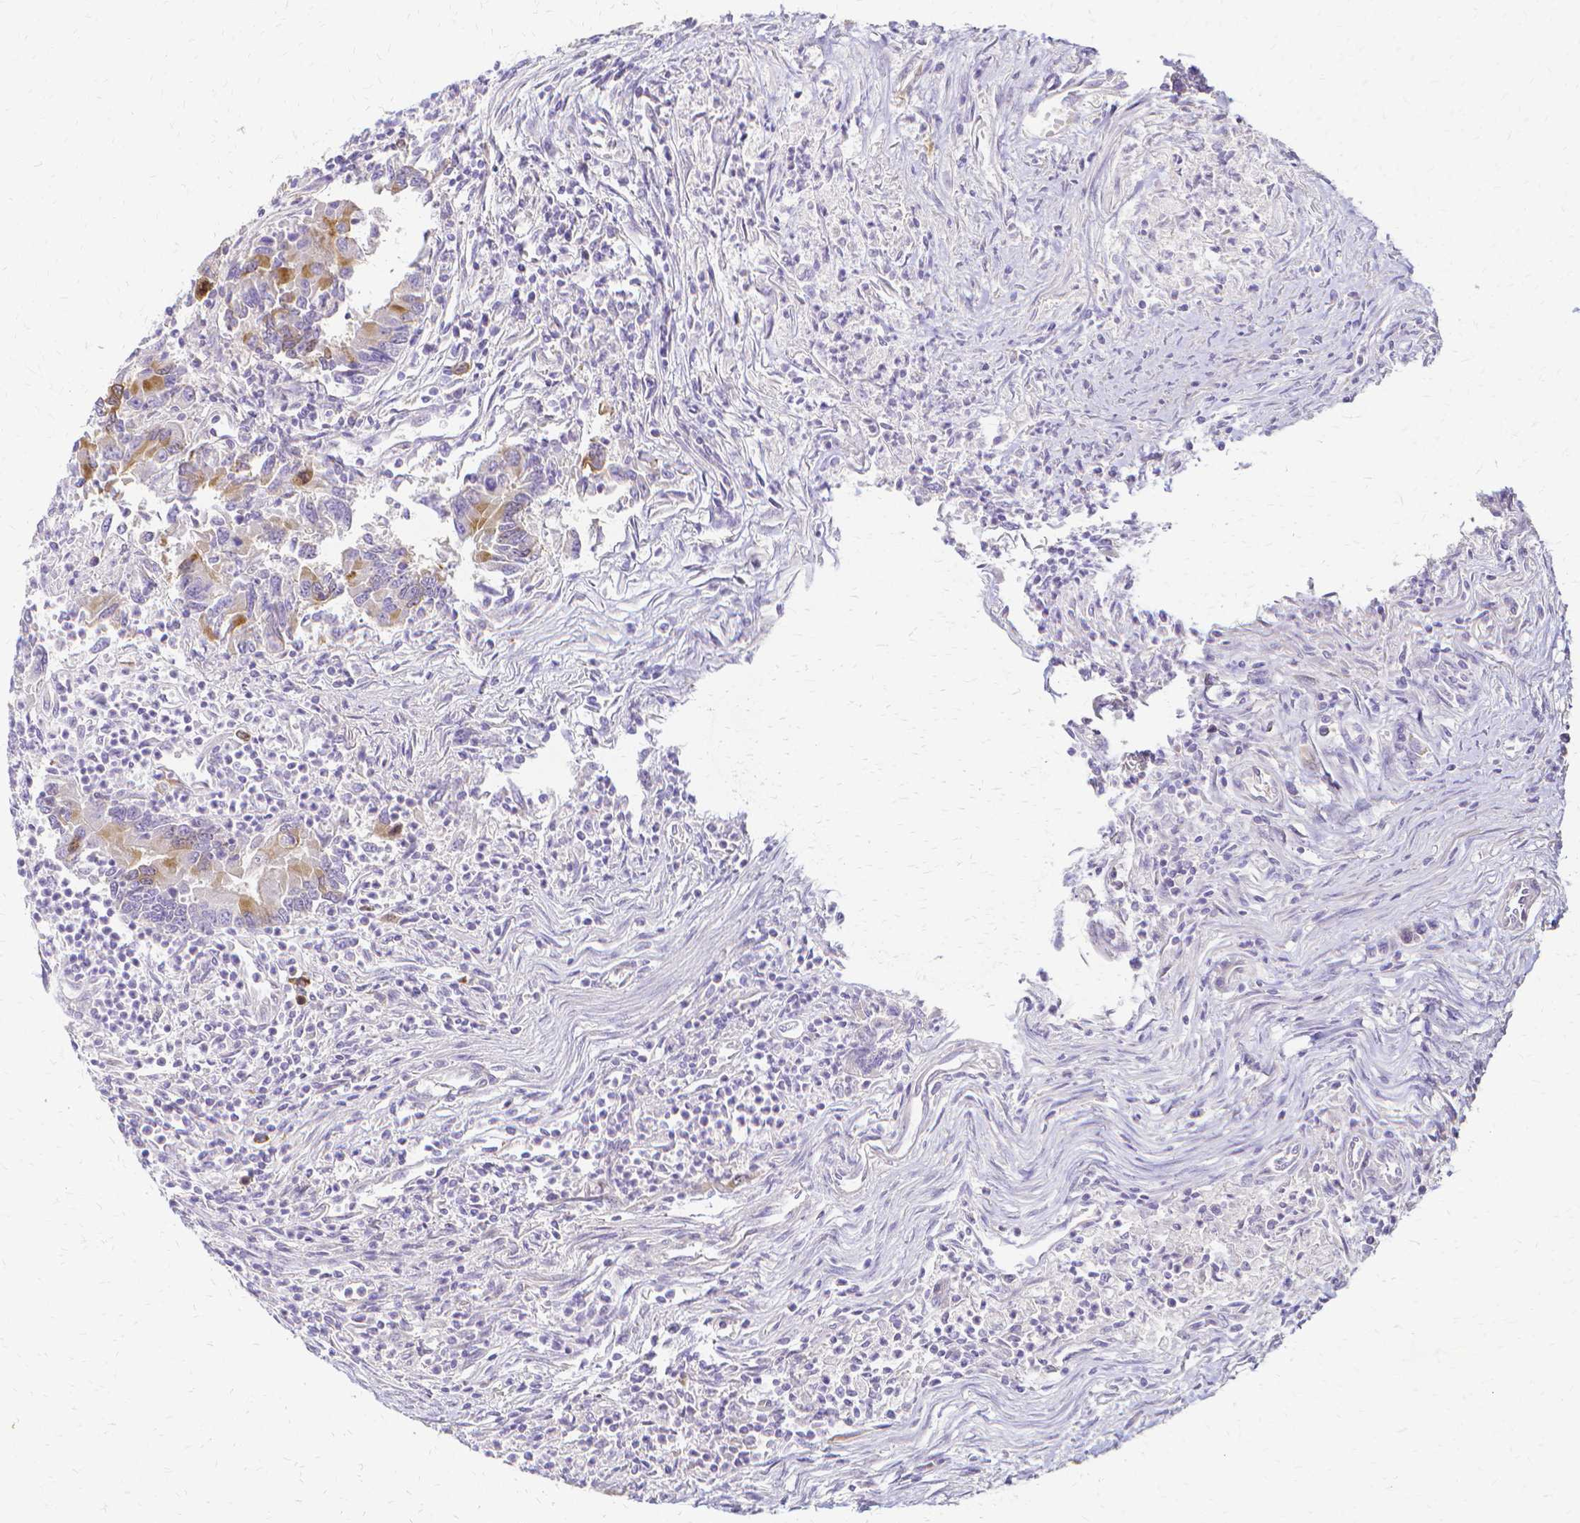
{"staining": {"intensity": "moderate", "quantity": "<25%", "location": "cytoplasmic/membranous"}, "tissue": "colorectal cancer", "cell_type": "Tumor cells", "image_type": "cancer", "snomed": [{"axis": "morphology", "description": "Adenocarcinoma, NOS"}, {"axis": "topography", "description": "Colon"}], "caption": "Immunohistochemistry (IHC) (DAB) staining of colorectal cancer reveals moderate cytoplasmic/membranous protein staining in about <25% of tumor cells. The staining is performed using DAB (3,3'-diaminobenzidine) brown chromogen to label protein expression. The nuclei are counter-stained blue using hematoxylin.", "gene": "CCNB1", "patient": {"sex": "female", "age": 67}}